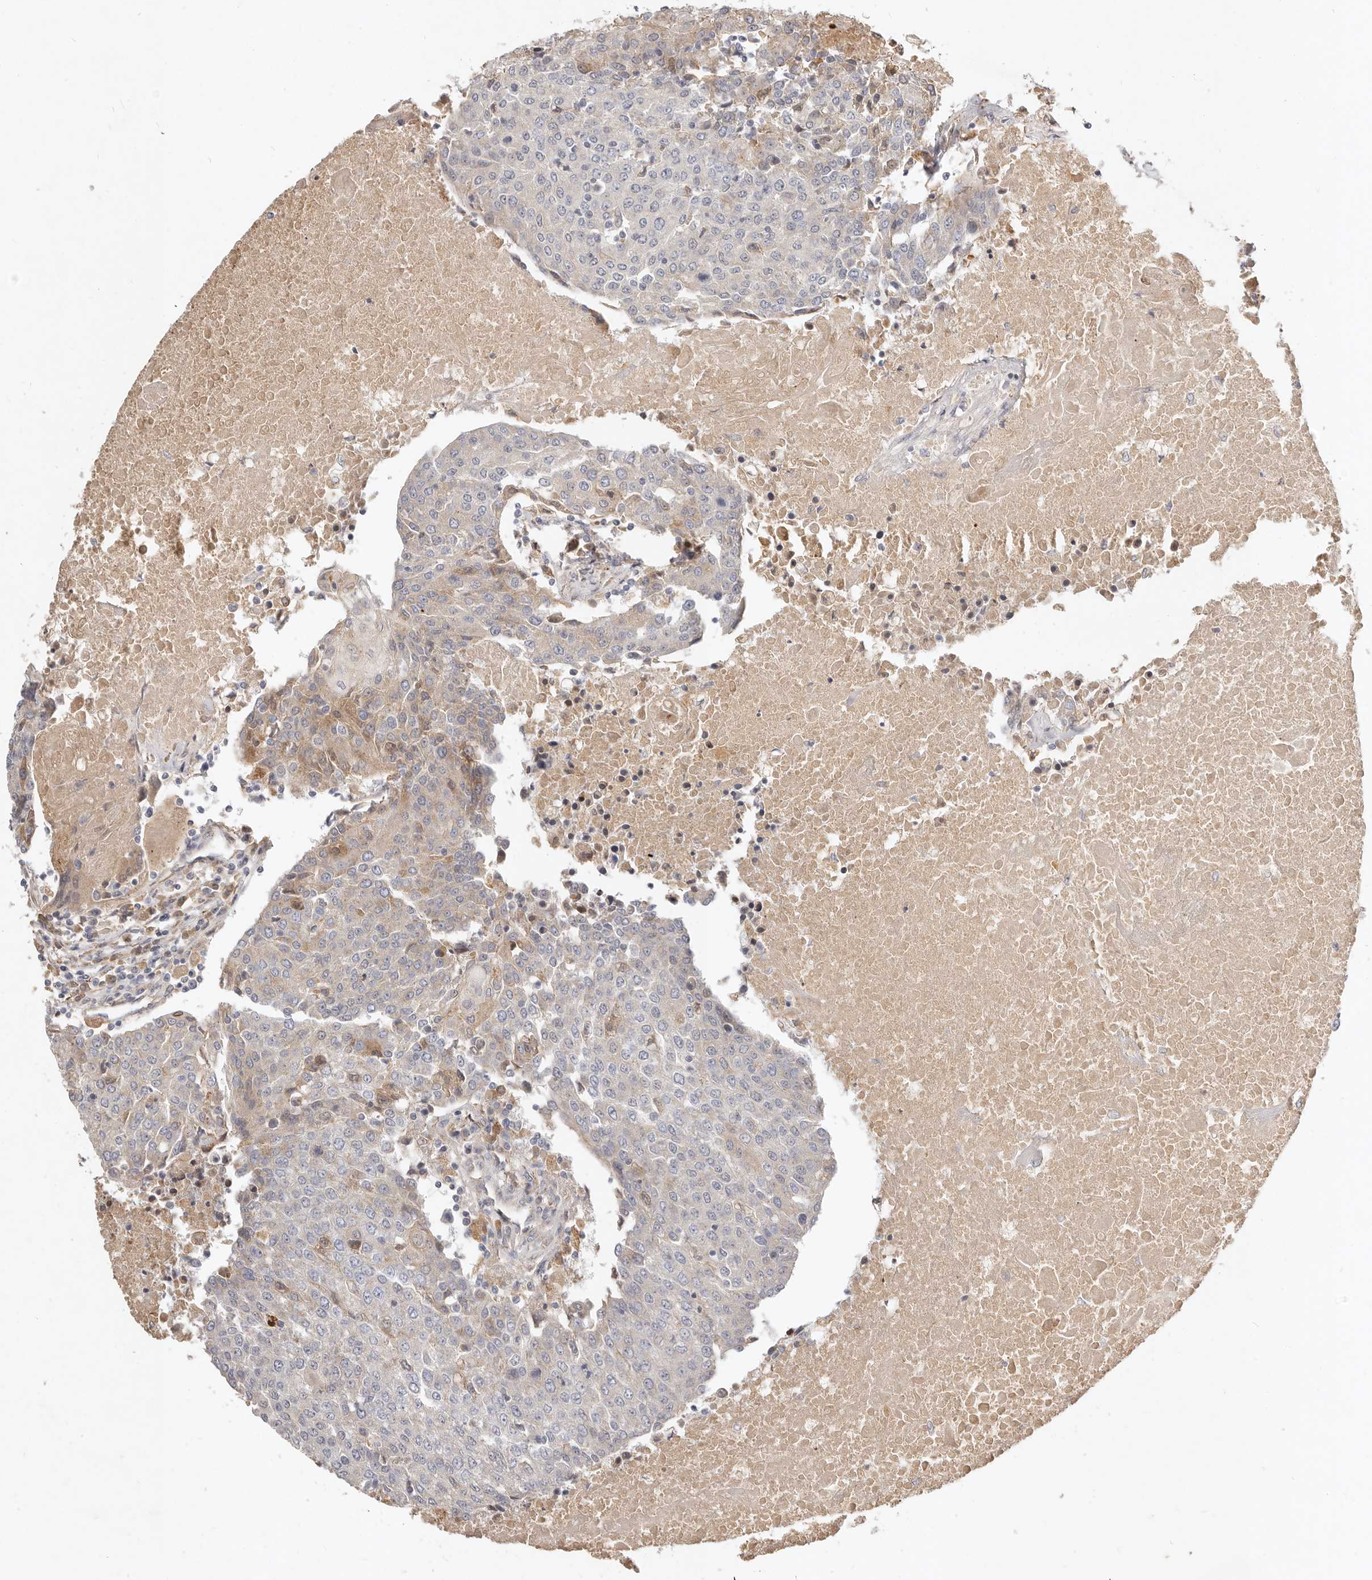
{"staining": {"intensity": "negative", "quantity": "none", "location": "none"}, "tissue": "urothelial cancer", "cell_type": "Tumor cells", "image_type": "cancer", "snomed": [{"axis": "morphology", "description": "Urothelial carcinoma, High grade"}, {"axis": "topography", "description": "Urinary bladder"}], "caption": "This is an IHC image of human high-grade urothelial carcinoma. There is no positivity in tumor cells.", "gene": "MICALL2", "patient": {"sex": "female", "age": 85}}